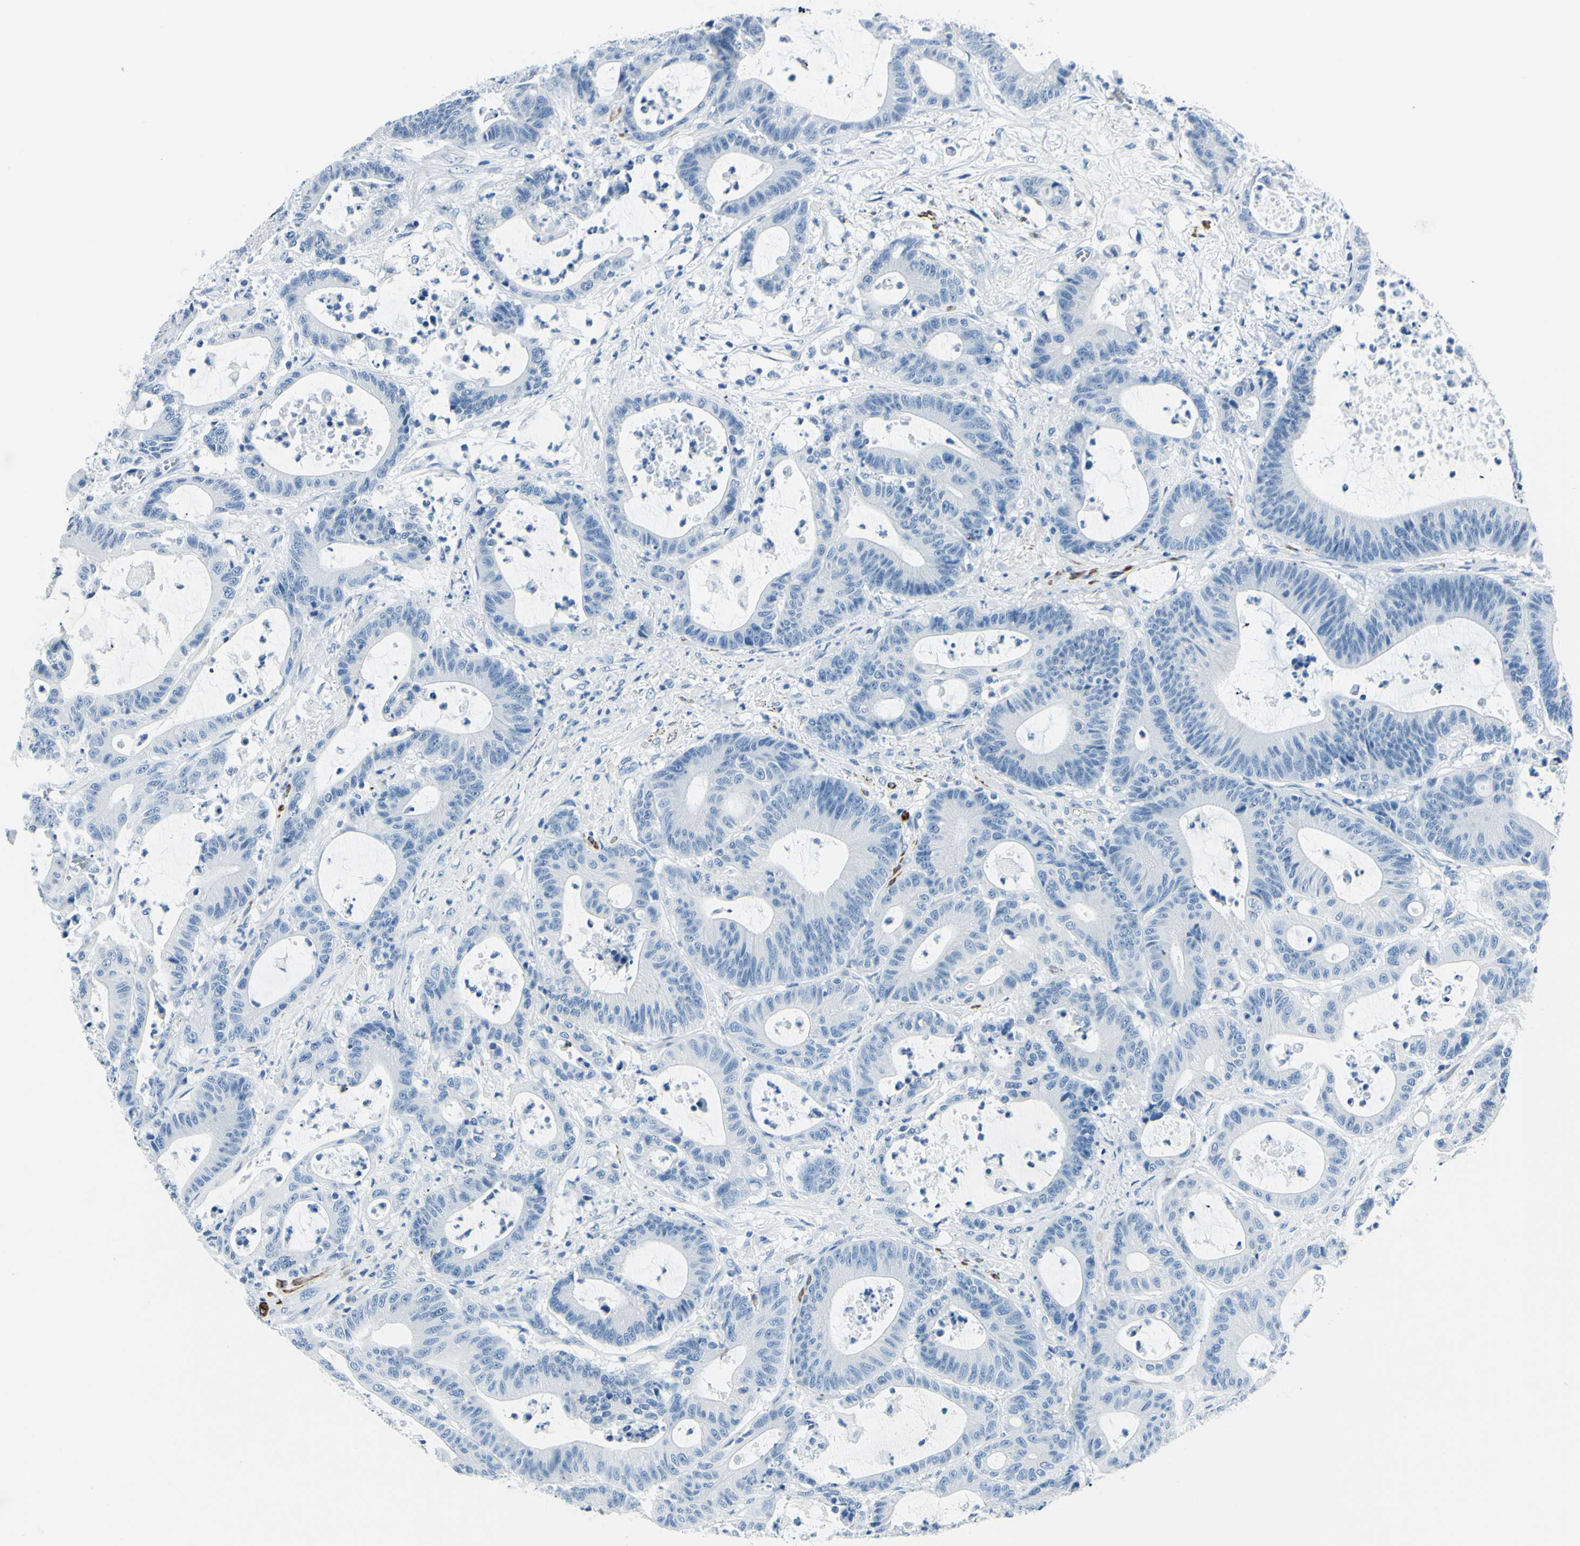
{"staining": {"intensity": "negative", "quantity": "none", "location": "none"}, "tissue": "colorectal cancer", "cell_type": "Tumor cells", "image_type": "cancer", "snomed": [{"axis": "morphology", "description": "Adenocarcinoma, NOS"}, {"axis": "topography", "description": "Colon"}], "caption": "An IHC photomicrograph of adenocarcinoma (colorectal) is shown. There is no staining in tumor cells of adenocarcinoma (colorectal).", "gene": "CDH15", "patient": {"sex": "female", "age": 84}}